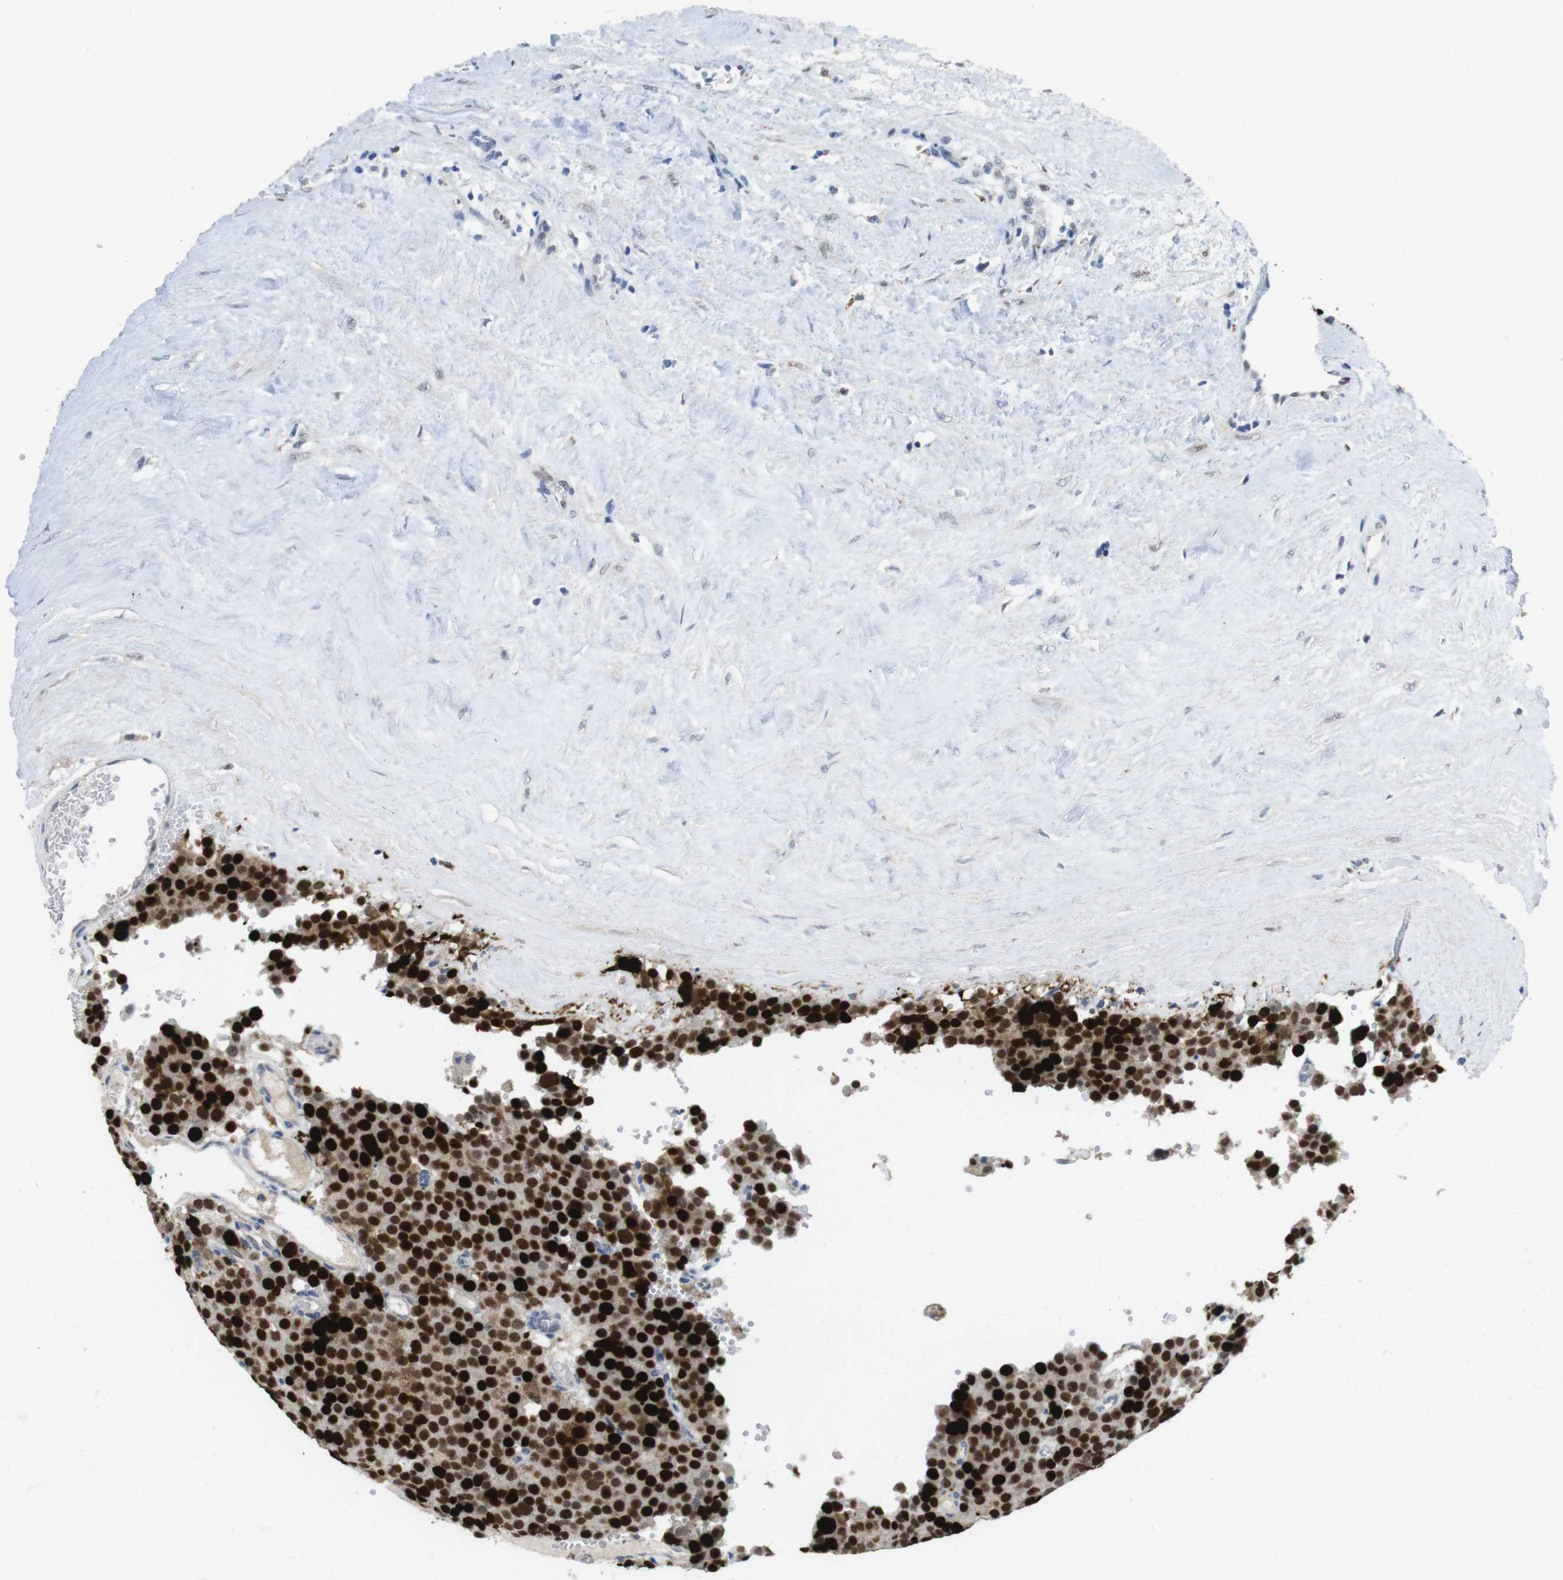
{"staining": {"intensity": "strong", "quantity": ">75%", "location": "nuclear"}, "tissue": "testis cancer", "cell_type": "Tumor cells", "image_type": "cancer", "snomed": [{"axis": "morphology", "description": "Normal tissue, NOS"}, {"axis": "morphology", "description": "Seminoma, NOS"}, {"axis": "topography", "description": "Testis"}], "caption": "Protein expression analysis of human testis cancer (seminoma) reveals strong nuclear positivity in approximately >75% of tumor cells. (Stains: DAB (3,3'-diaminobenzidine) in brown, nuclei in blue, Microscopy: brightfield microscopy at high magnification).", "gene": "KPNA2", "patient": {"sex": "male", "age": 71}}